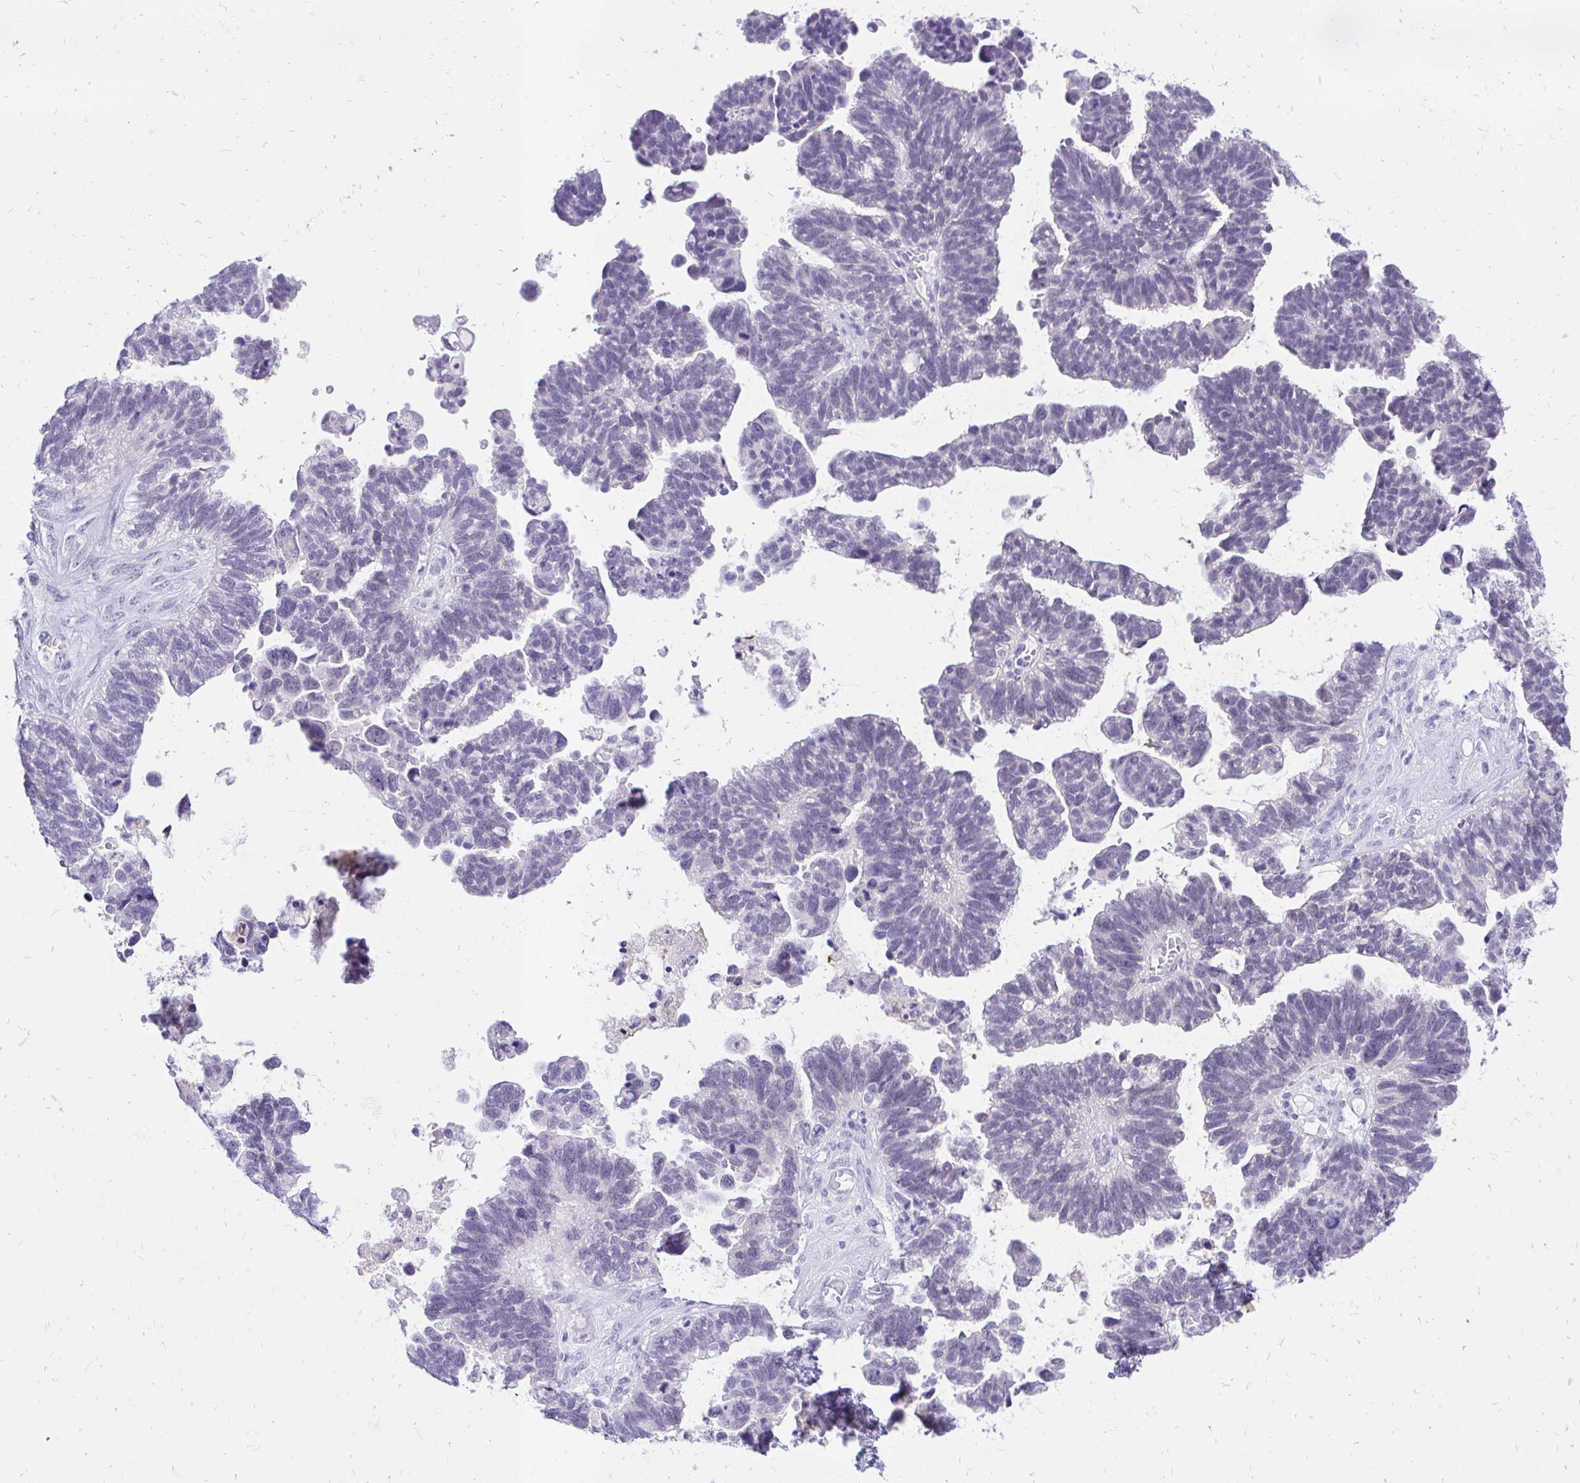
{"staining": {"intensity": "negative", "quantity": "none", "location": "none"}, "tissue": "ovarian cancer", "cell_type": "Tumor cells", "image_type": "cancer", "snomed": [{"axis": "morphology", "description": "Cystadenocarcinoma, serous, NOS"}, {"axis": "topography", "description": "Ovary"}], "caption": "The image shows no significant positivity in tumor cells of ovarian cancer.", "gene": "FATE1", "patient": {"sex": "female", "age": 60}}